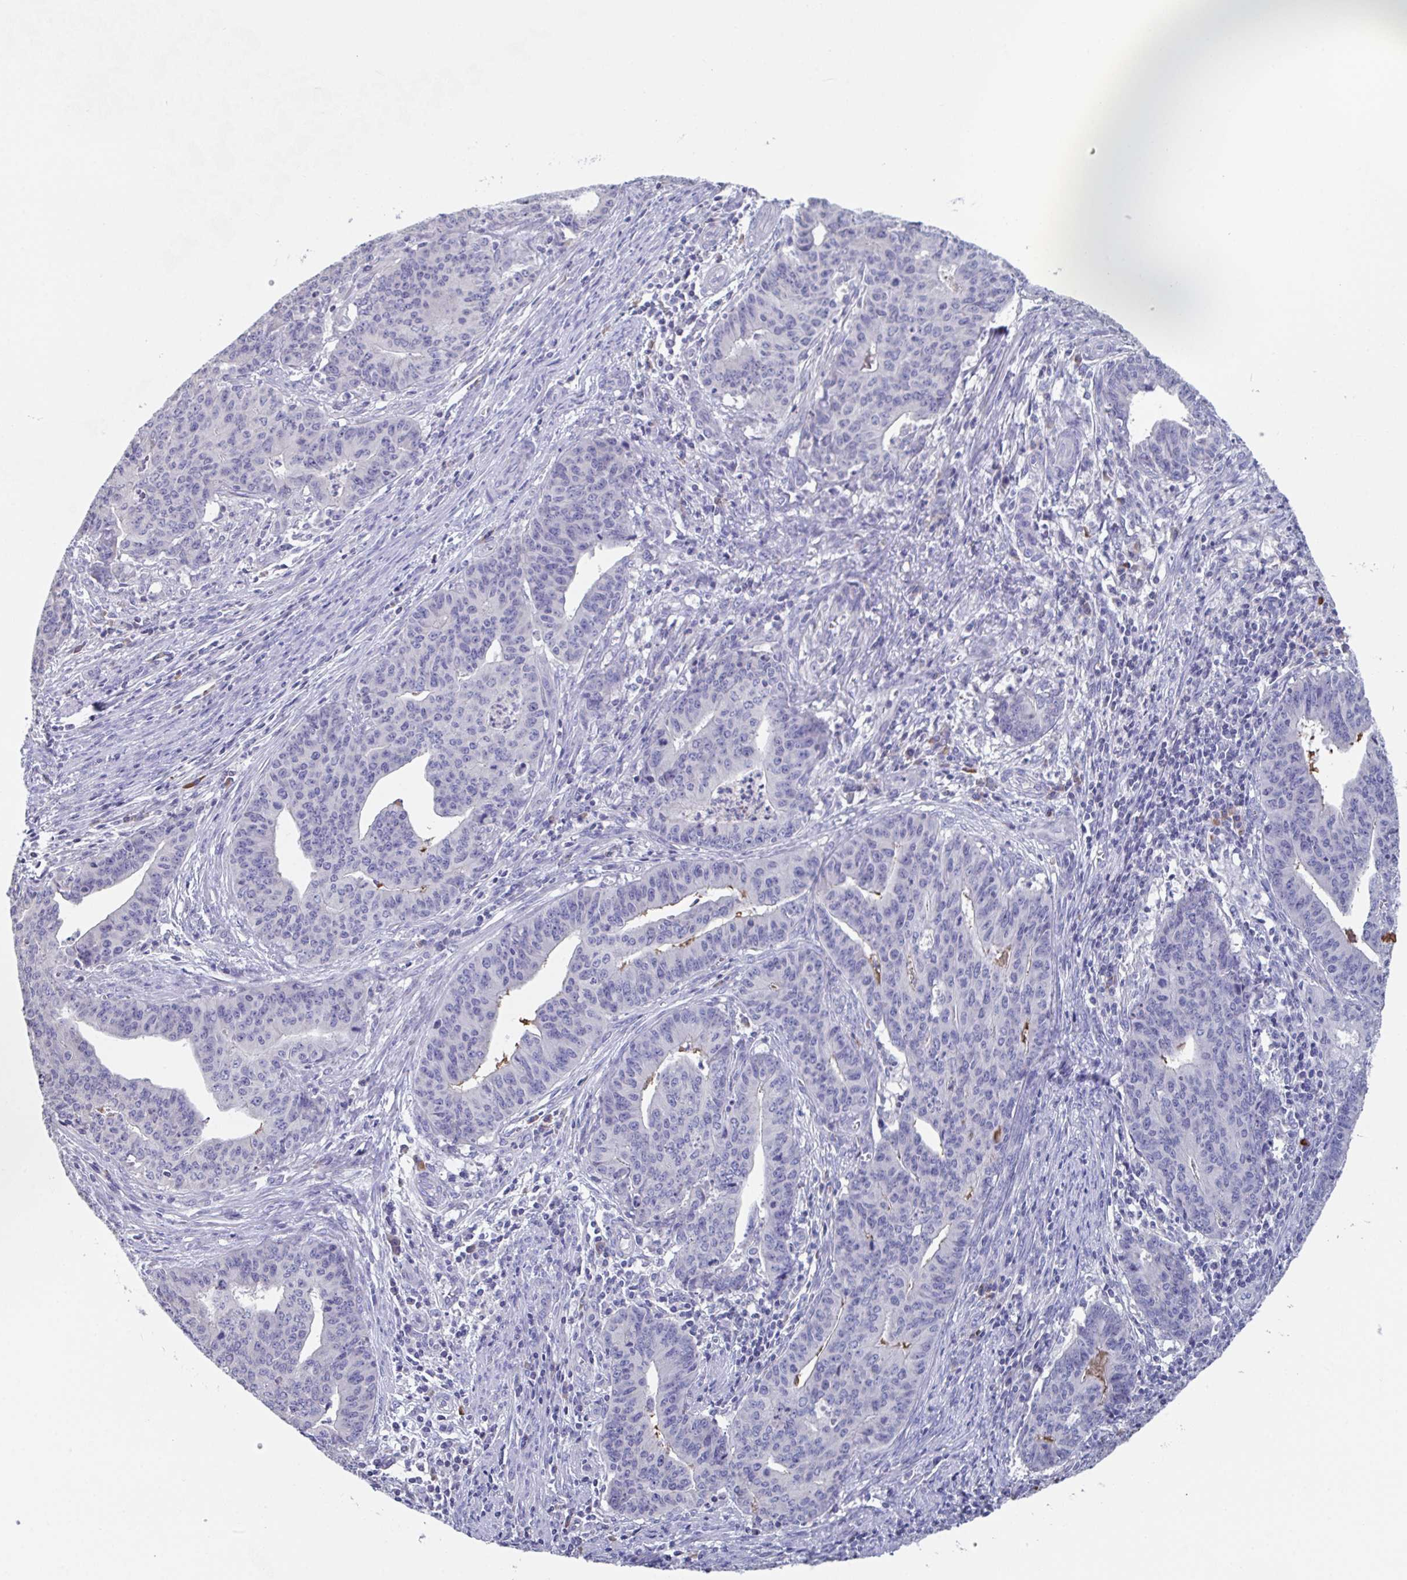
{"staining": {"intensity": "negative", "quantity": "none", "location": "none"}, "tissue": "endometrial cancer", "cell_type": "Tumor cells", "image_type": "cancer", "snomed": [{"axis": "morphology", "description": "Adenocarcinoma, NOS"}, {"axis": "topography", "description": "Endometrium"}], "caption": "IHC image of neoplastic tissue: human endometrial adenocarcinoma stained with DAB displays no significant protein positivity in tumor cells. Brightfield microscopy of IHC stained with DAB (brown) and hematoxylin (blue), captured at high magnification.", "gene": "LRRC58", "patient": {"sex": "female", "age": 59}}